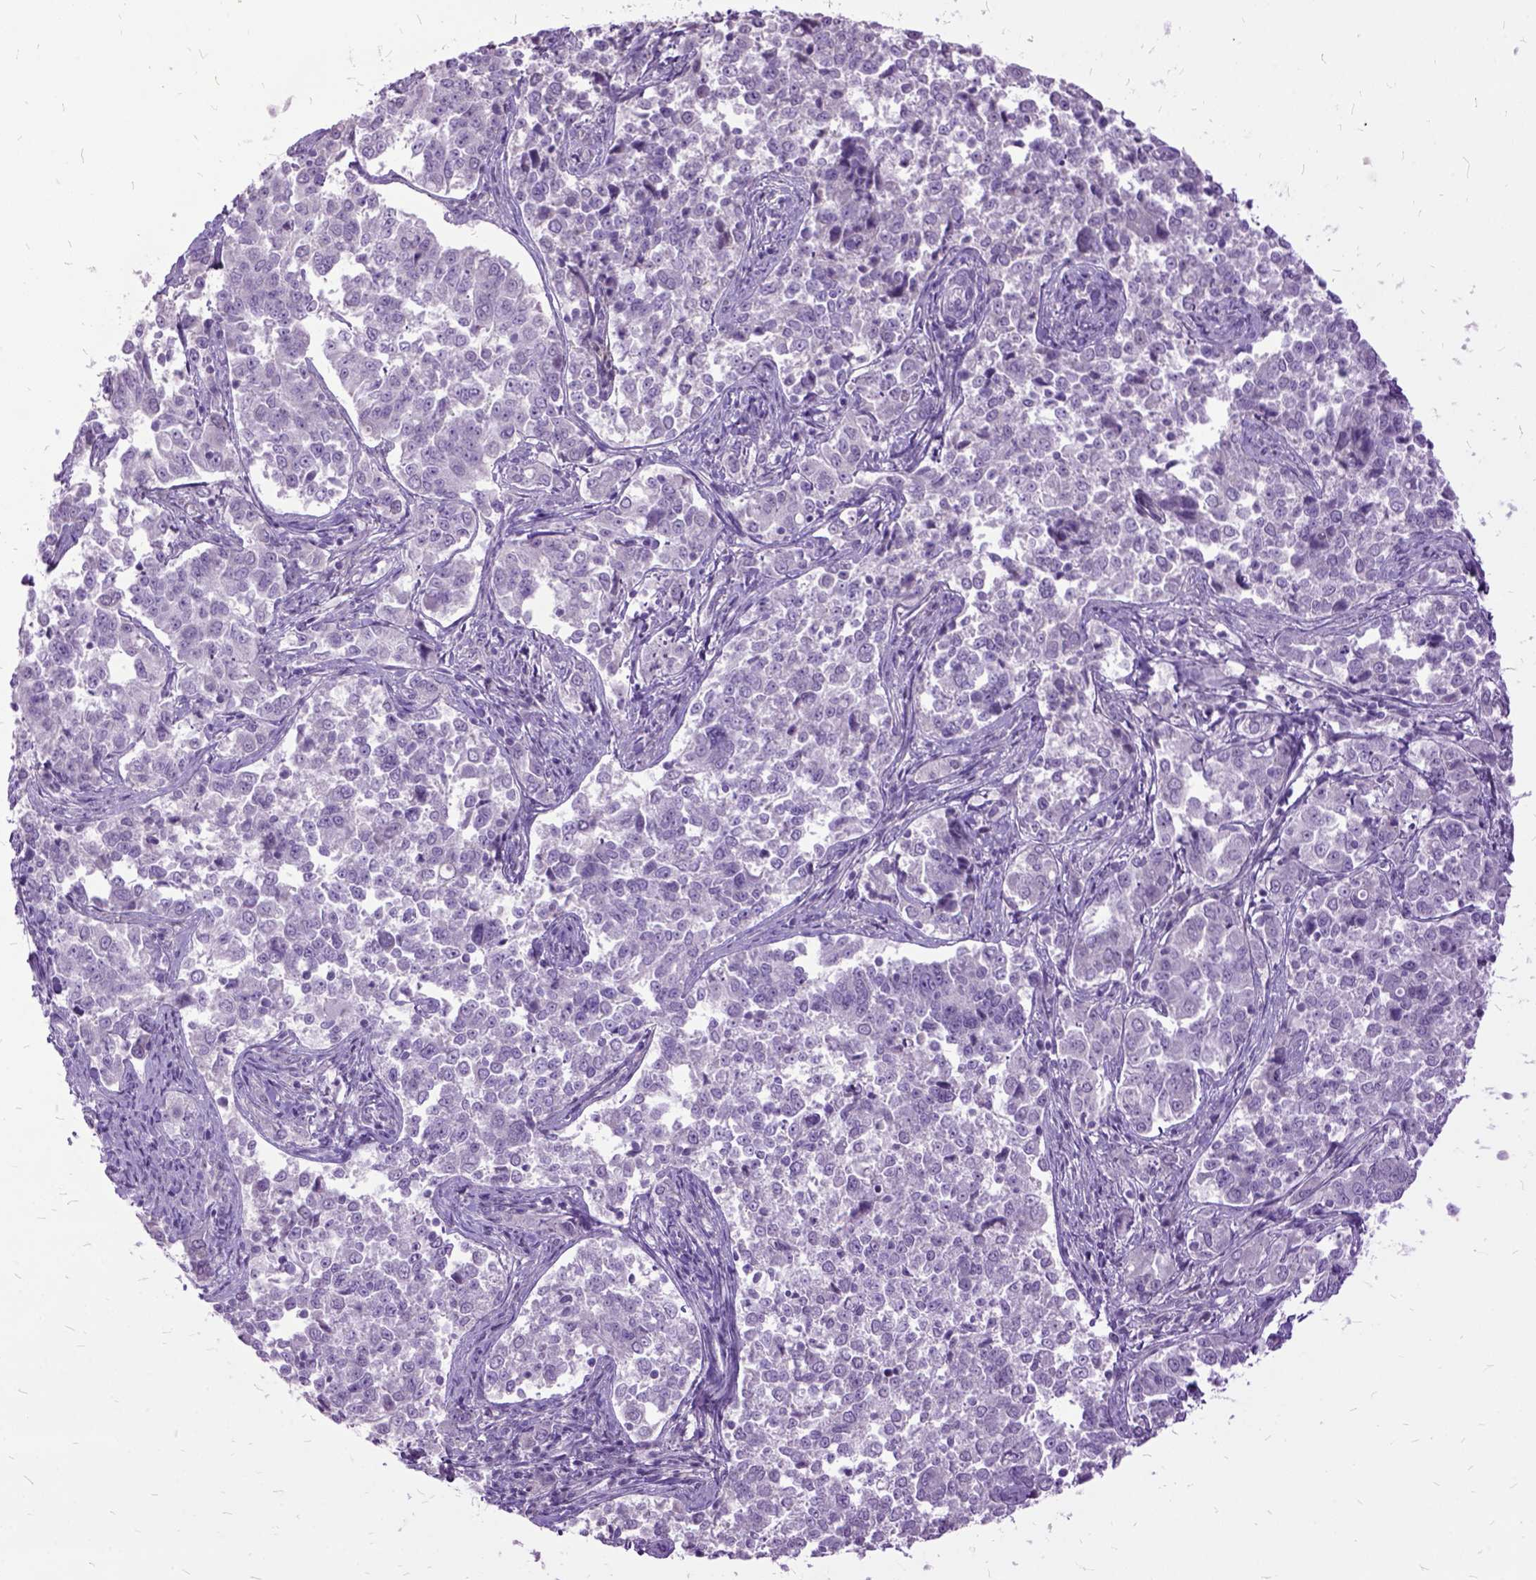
{"staining": {"intensity": "negative", "quantity": "none", "location": "none"}, "tissue": "endometrial cancer", "cell_type": "Tumor cells", "image_type": "cancer", "snomed": [{"axis": "morphology", "description": "Adenocarcinoma, NOS"}, {"axis": "topography", "description": "Endometrium"}], "caption": "High power microscopy image of an IHC image of endometrial adenocarcinoma, revealing no significant staining in tumor cells.", "gene": "MME", "patient": {"sex": "female", "age": 43}}